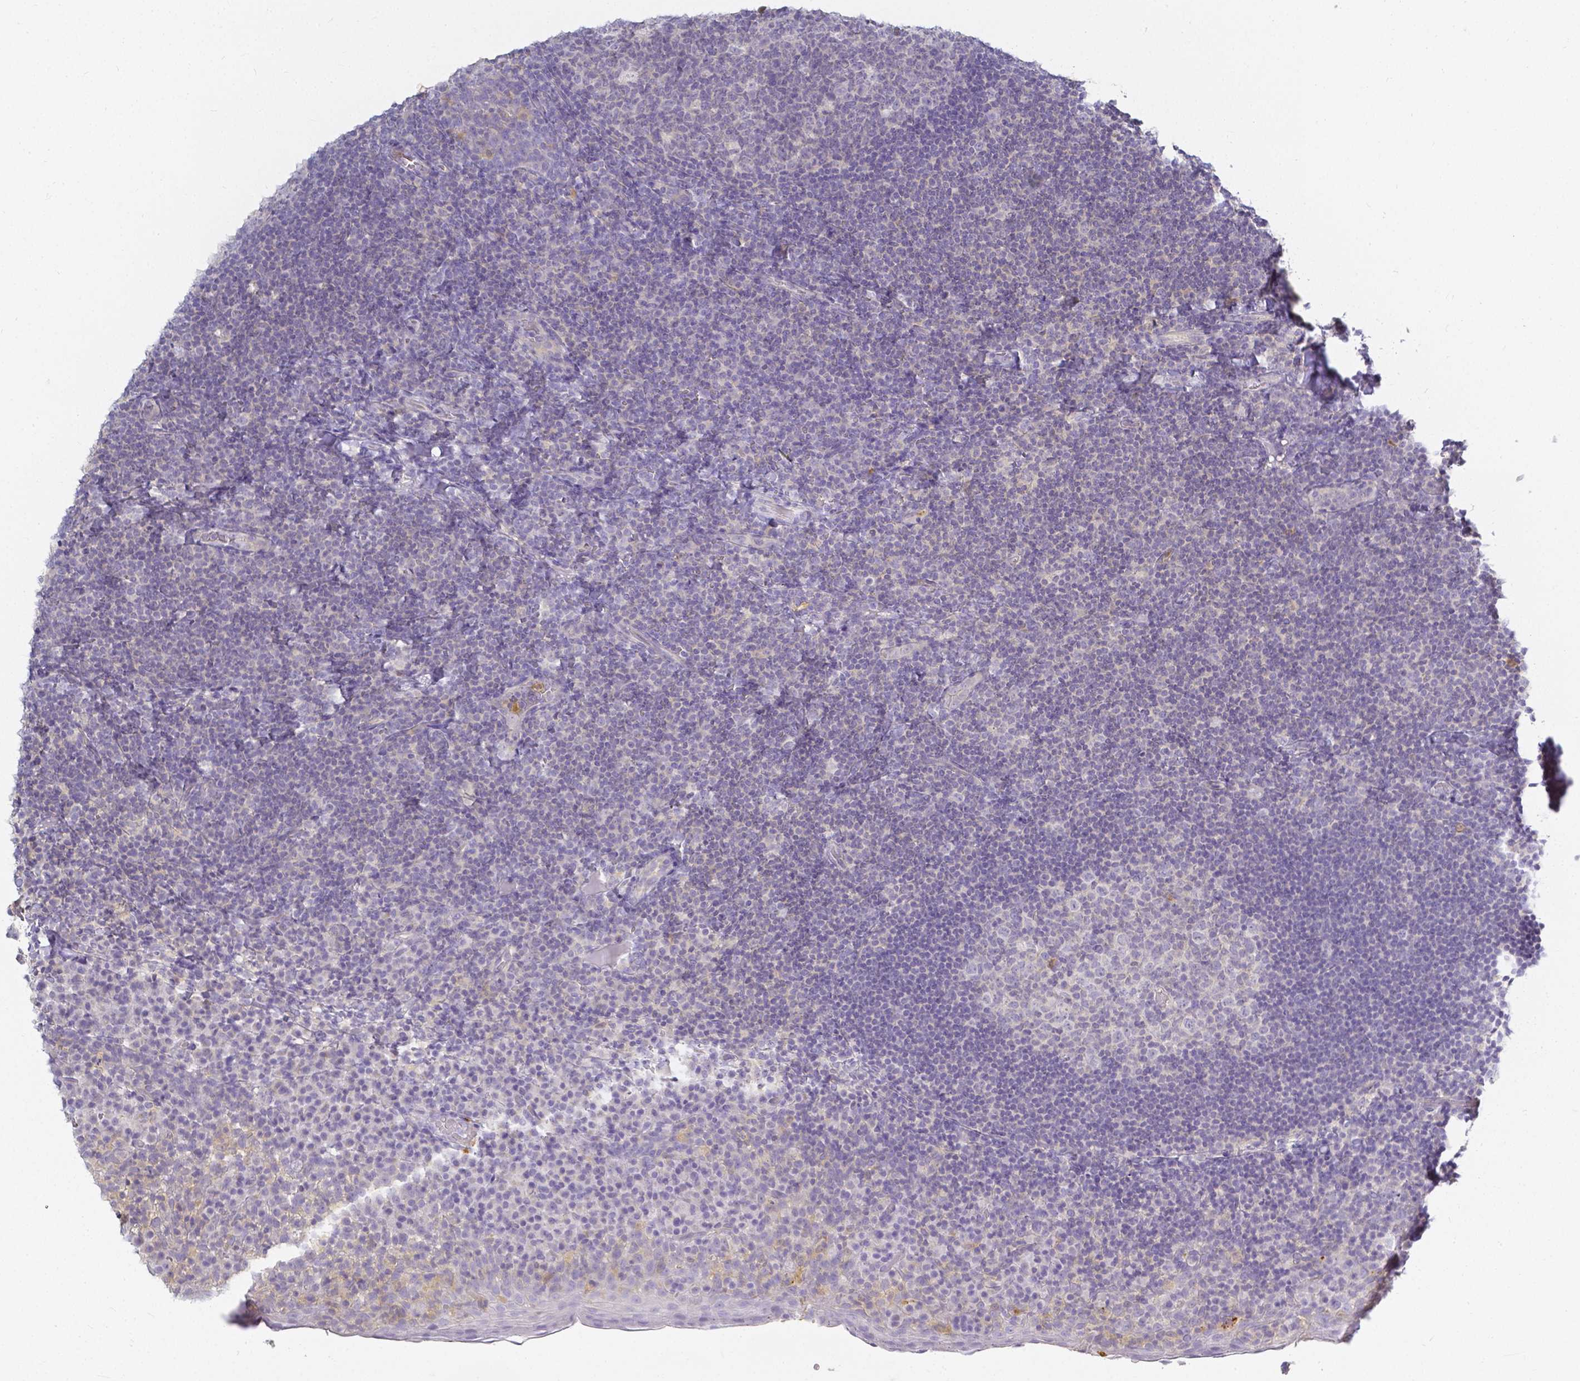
{"staining": {"intensity": "negative", "quantity": "none", "location": "none"}, "tissue": "tonsil", "cell_type": "Germinal center cells", "image_type": "normal", "snomed": [{"axis": "morphology", "description": "Normal tissue, NOS"}, {"axis": "topography", "description": "Tonsil"}], "caption": "An image of human tonsil is negative for staining in germinal center cells. (Immunohistochemistry, brightfield microscopy, high magnification).", "gene": "KCNH1", "patient": {"sex": "male", "age": 17}}